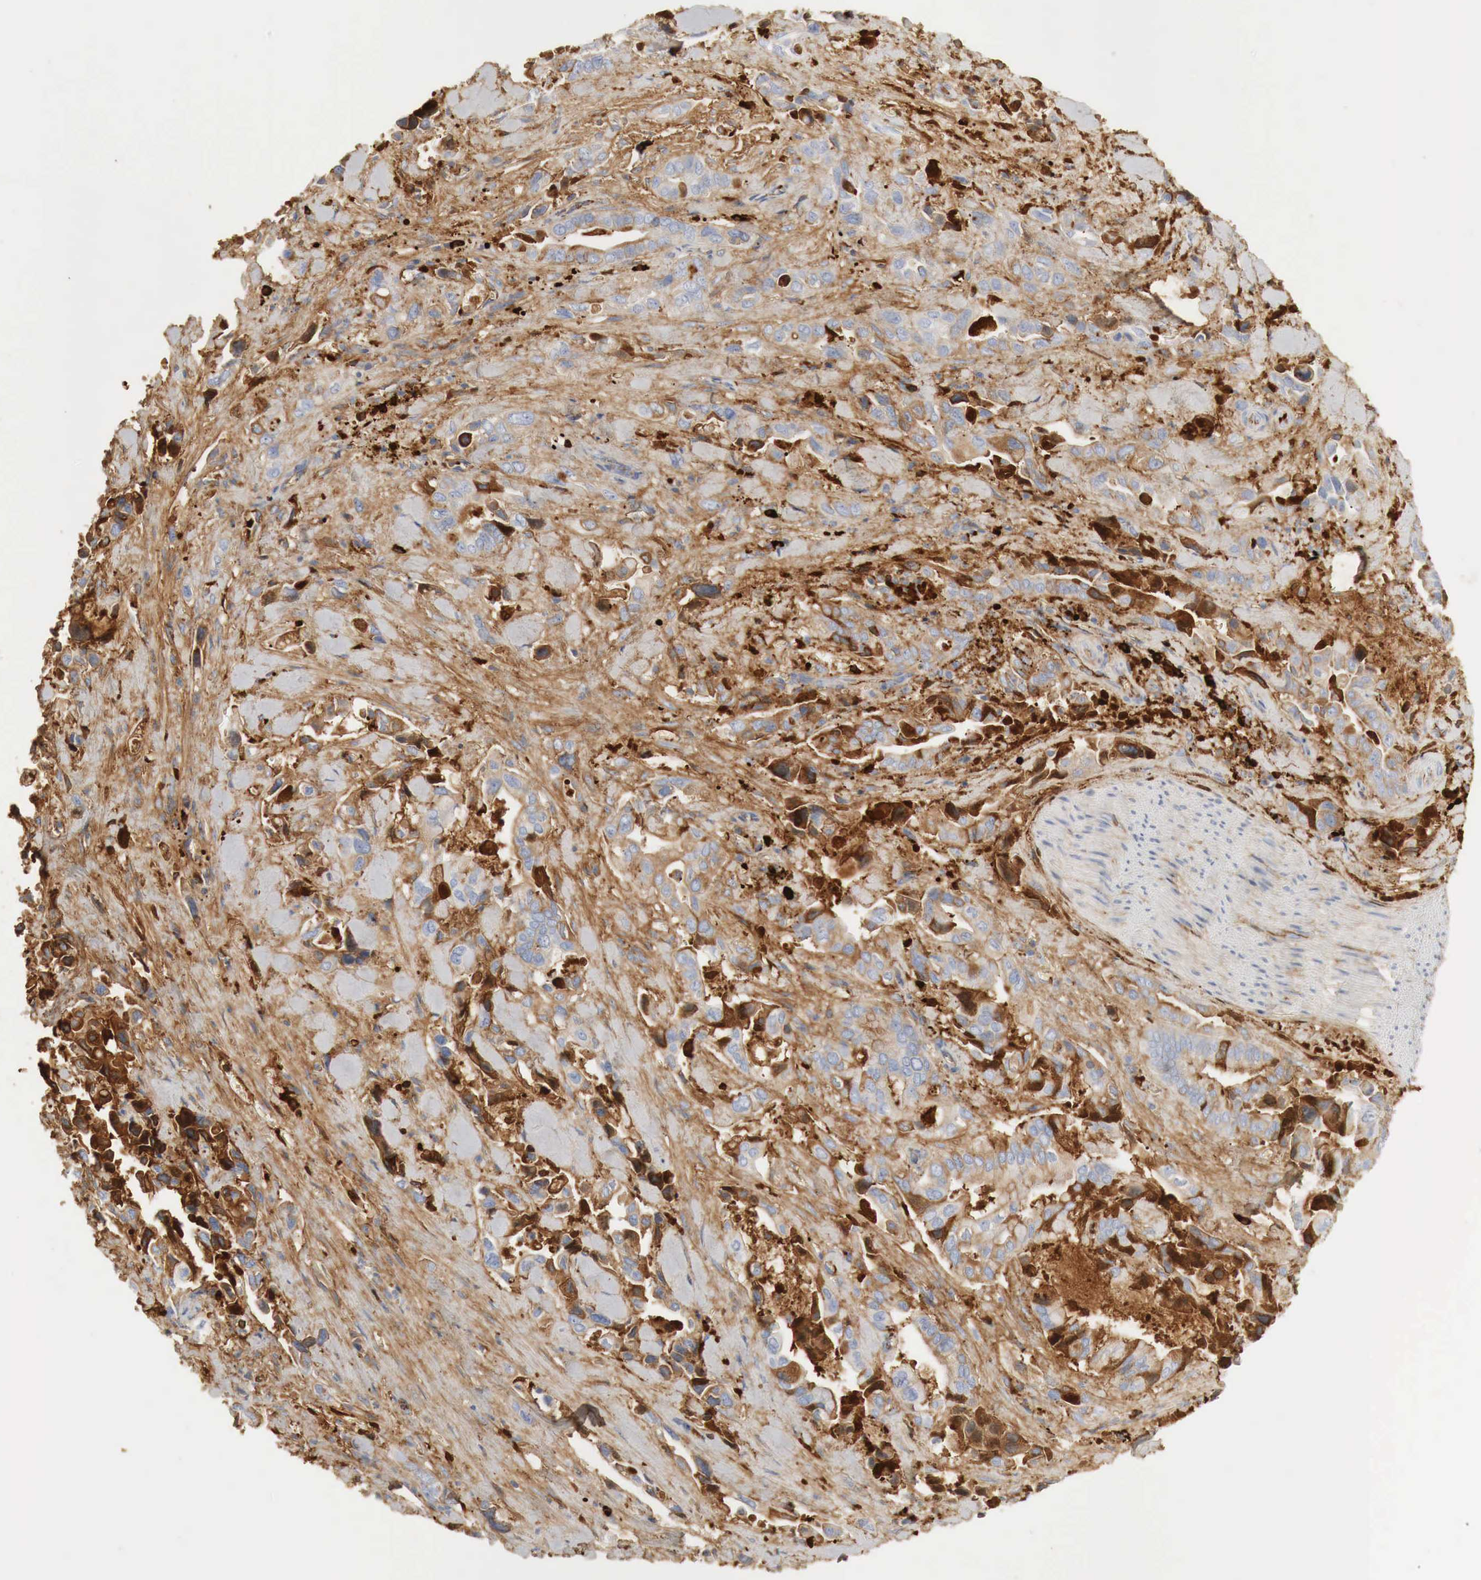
{"staining": {"intensity": "moderate", "quantity": ">75%", "location": "cytoplasmic/membranous"}, "tissue": "pancreatic cancer", "cell_type": "Tumor cells", "image_type": "cancer", "snomed": [{"axis": "morphology", "description": "Adenocarcinoma, NOS"}, {"axis": "topography", "description": "Pancreas"}], "caption": "Immunohistochemical staining of pancreatic cancer exhibits medium levels of moderate cytoplasmic/membranous protein positivity in about >75% of tumor cells. (brown staining indicates protein expression, while blue staining denotes nuclei).", "gene": "IGLC3", "patient": {"sex": "male", "age": 69}}